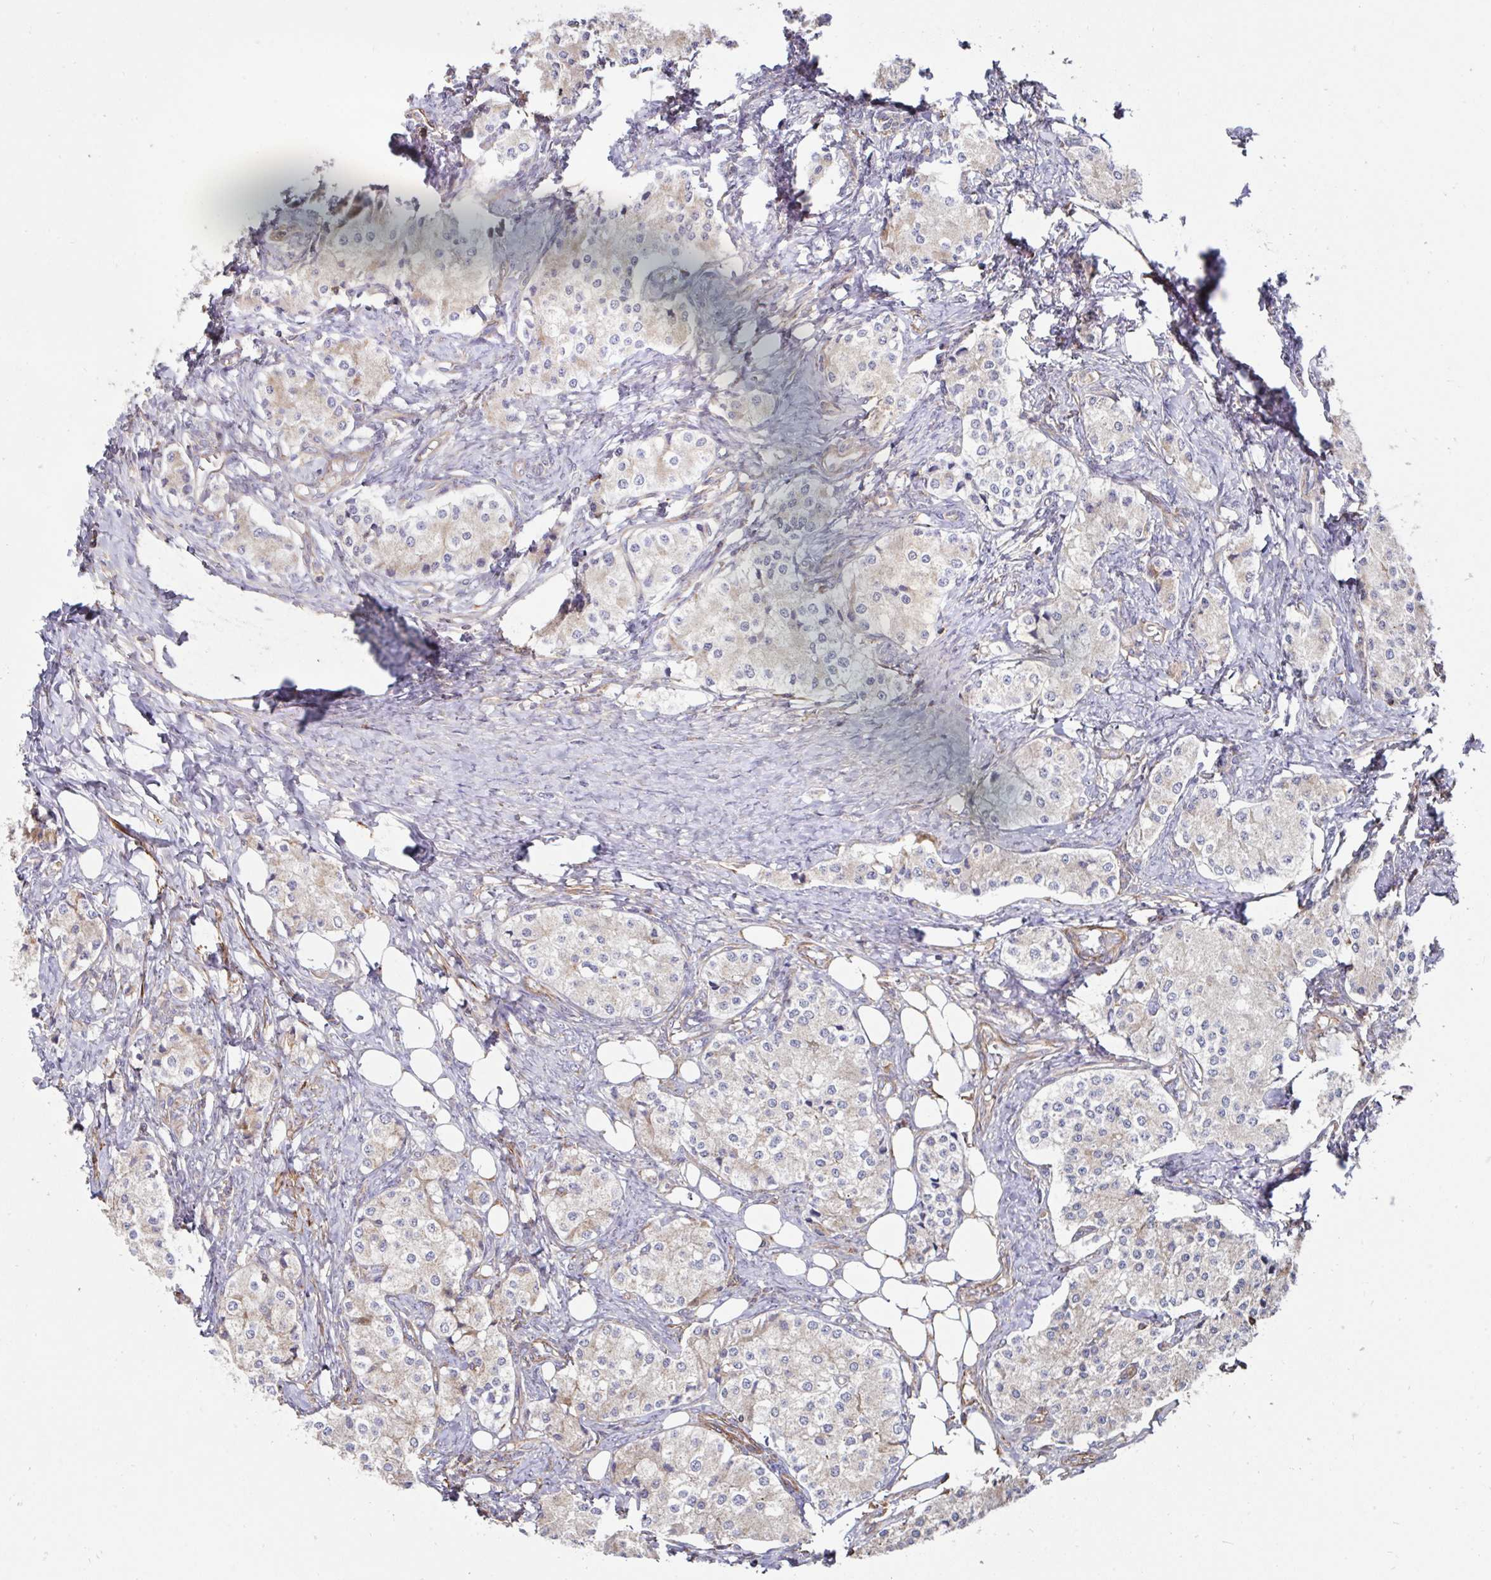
{"staining": {"intensity": "weak", "quantity": "<25%", "location": "cytoplasmic/membranous"}, "tissue": "carcinoid", "cell_type": "Tumor cells", "image_type": "cancer", "snomed": [{"axis": "morphology", "description": "Carcinoid, malignant, NOS"}, {"axis": "topography", "description": "Colon"}], "caption": "Image shows no significant protein staining in tumor cells of carcinoid.", "gene": "DZANK1", "patient": {"sex": "female", "age": 52}}